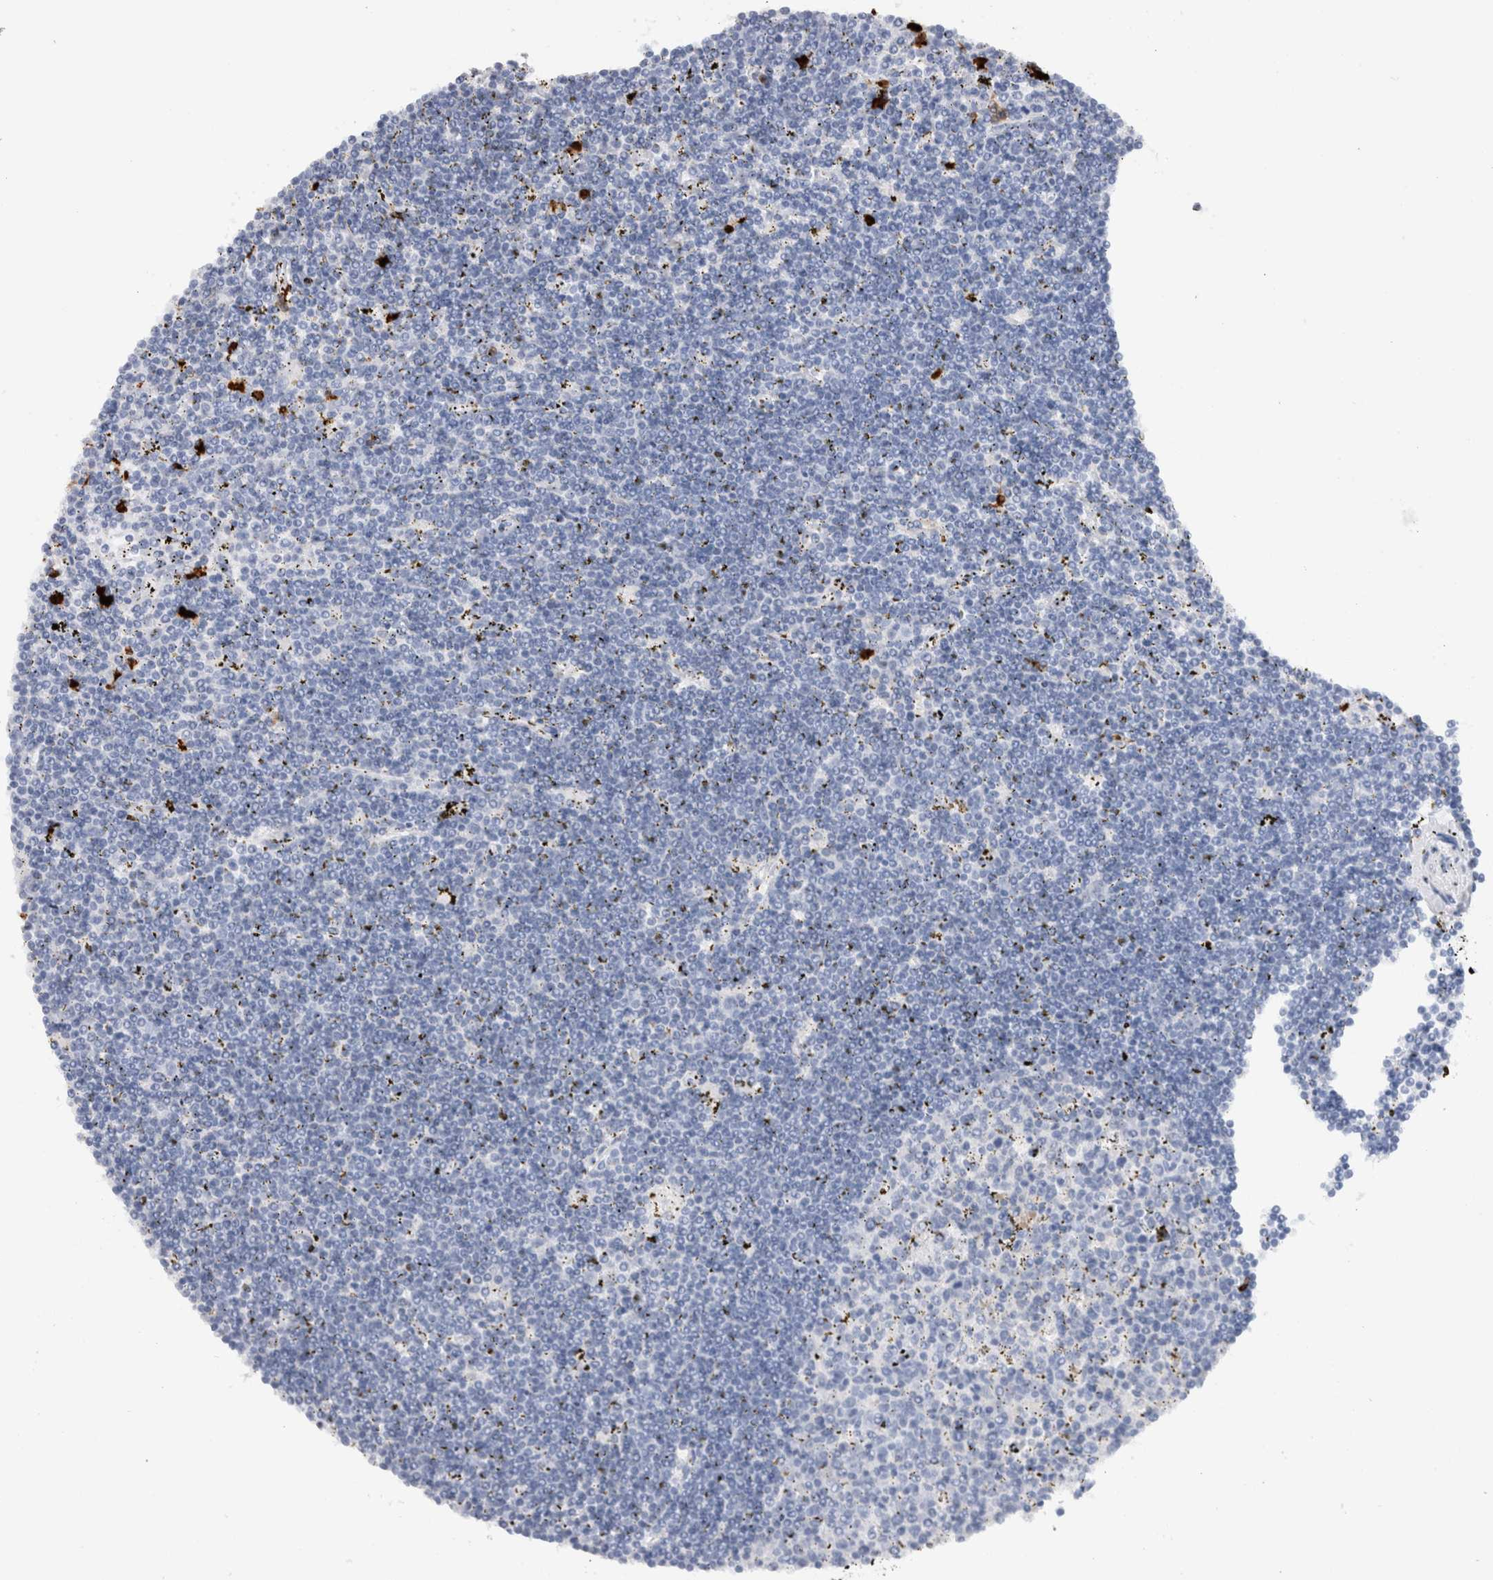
{"staining": {"intensity": "negative", "quantity": "none", "location": "none"}, "tissue": "lymphoma", "cell_type": "Tumor cells", "image_type": "cancer", "snomed": [{"axis": "morphology", "description": "Malignant lymphoma, non-Hodgkin's type, Low grade"}, {"axis": "topography", "description": "Spleen"}], "caption": "Human lymphoma stained for a protein using immunohistochemistry reveals no staining in tumor cells.", "gene": "S100A8", "patient": {"sex": "male", "age": 76}}